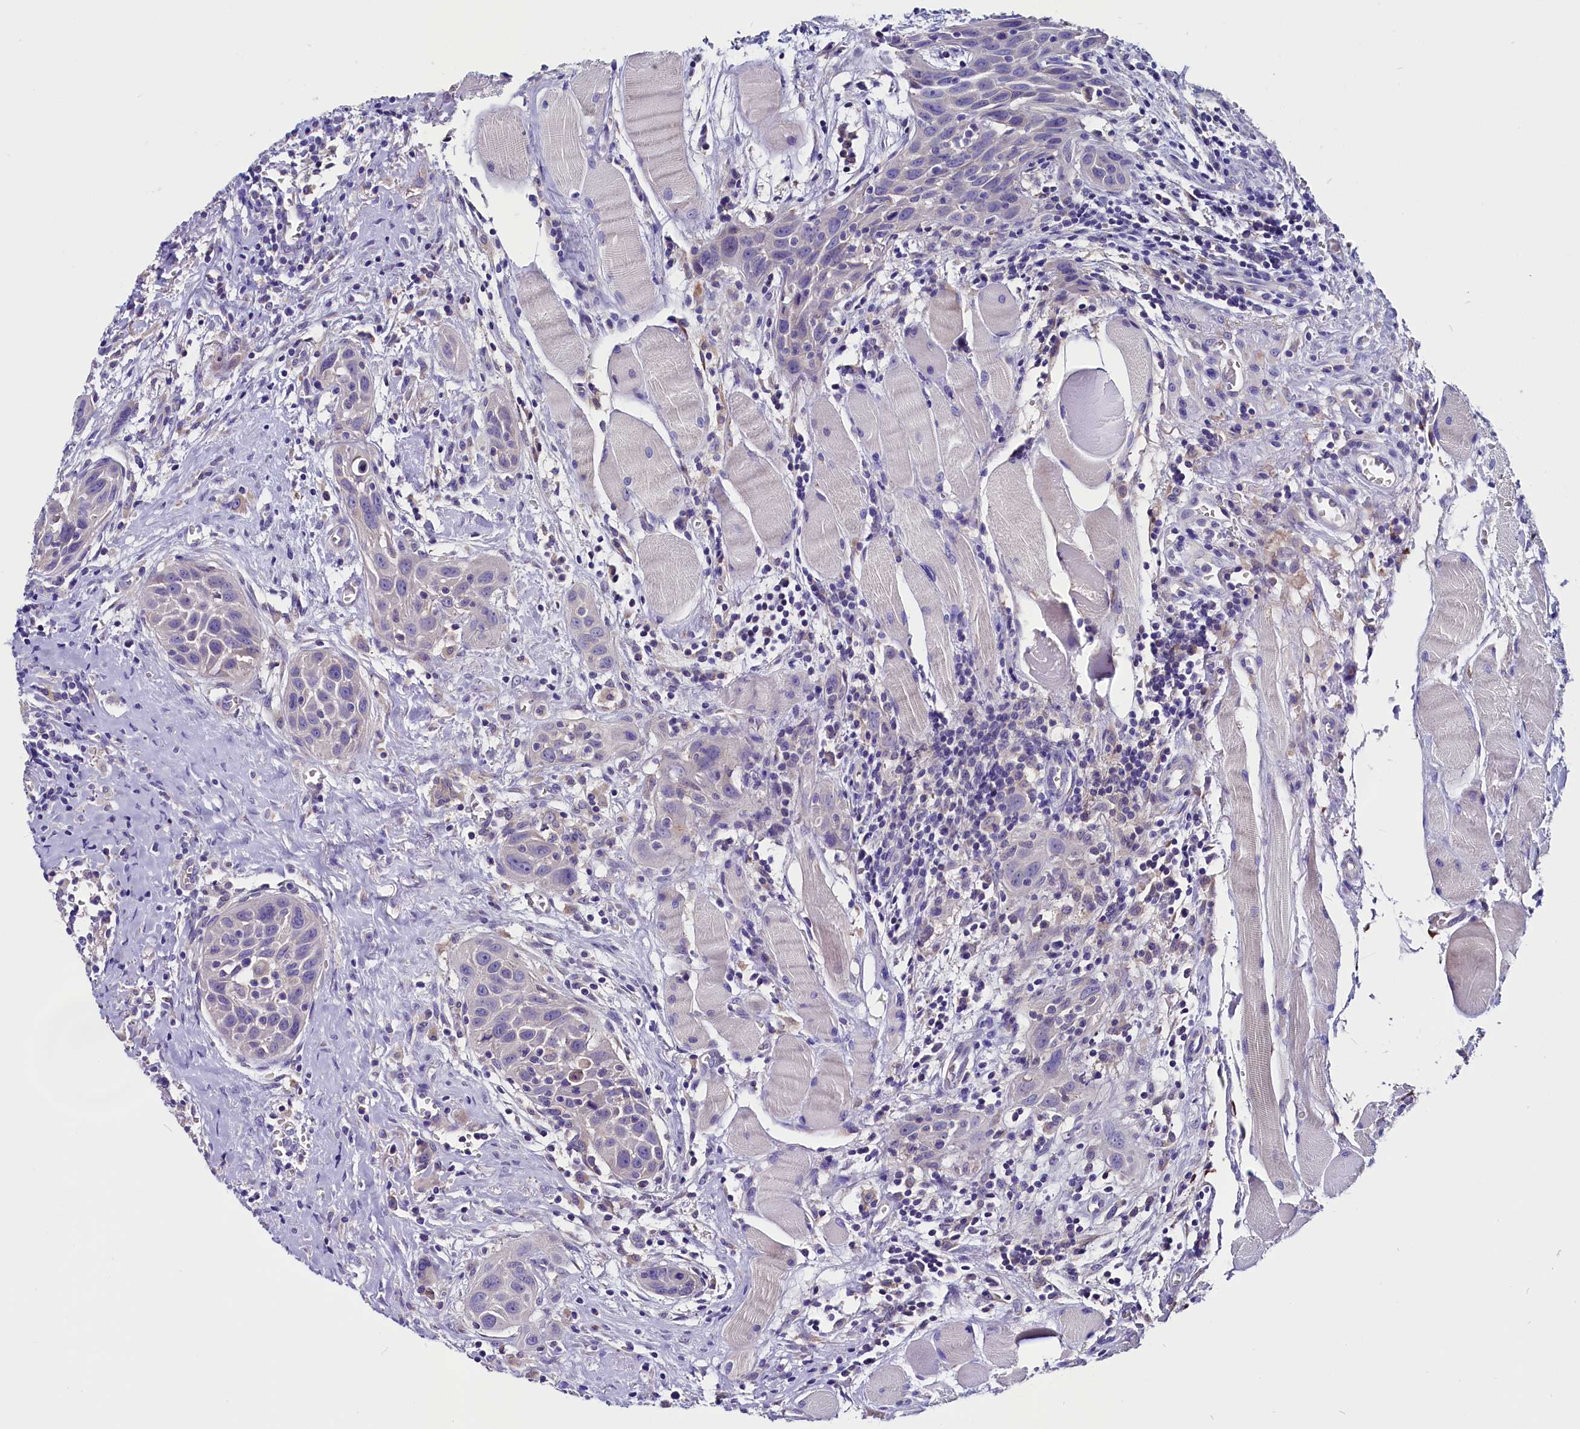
{"staining": {"intensity": "negative", "quantity": "none", "location": "none"}, "tissue": "head and neck cancer", "cell_type": "Tumor cells", "image_type": "cancer", "snomed": [{"axis": "morphology", "description": "Squamous cell carcinoma, NOS"}, {"axis": "topography", "description": "Oral tissue"}, {"axis": "topography", "description": "Head-Neck"}], "caption": "A micrograph of head and neck cancer stained for a protein shows no brown staining in tumor cells.", "gene": "CCBE1", "patient": {"sex": "female", "age": 50}}